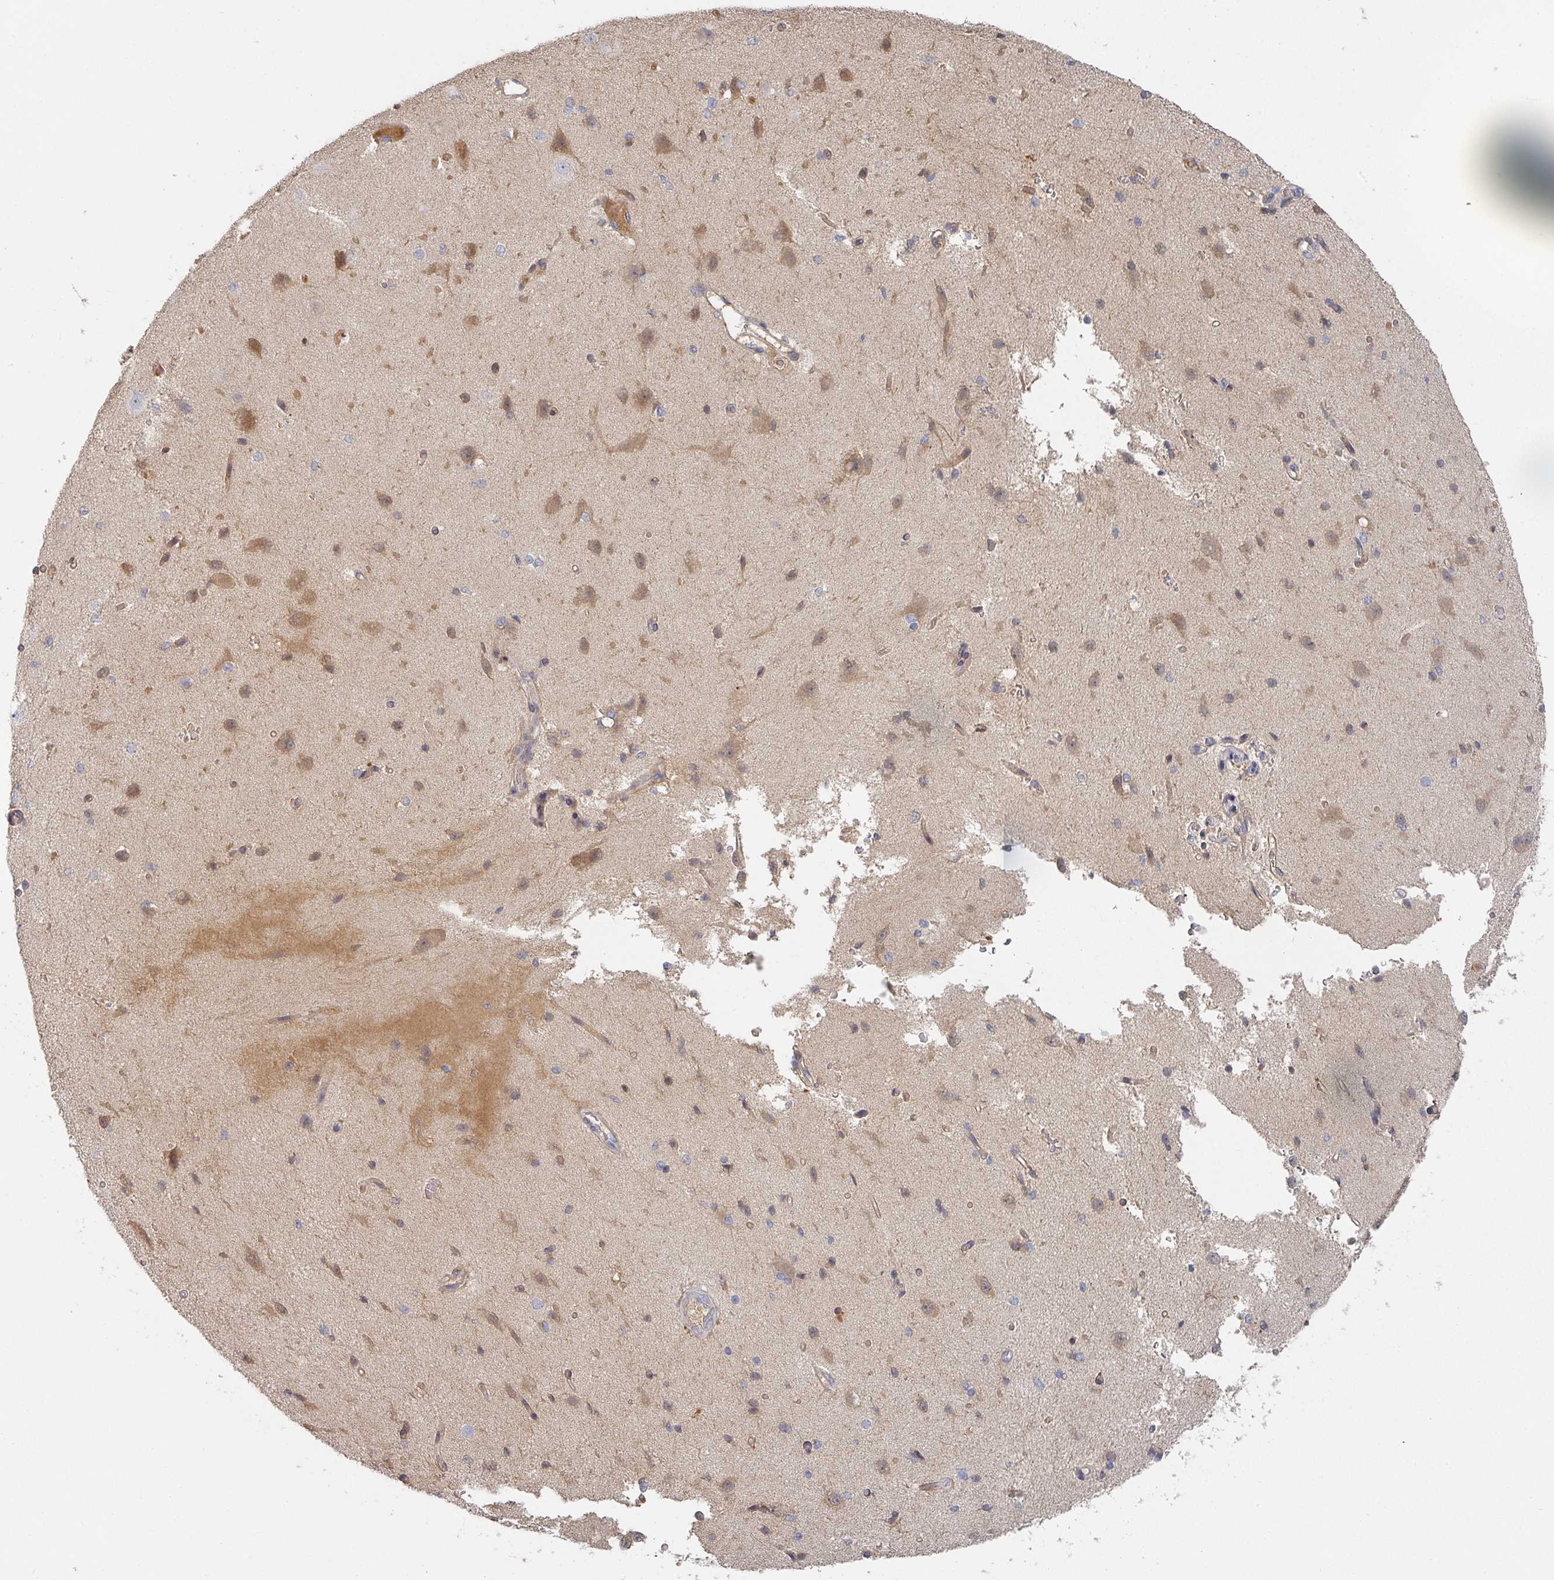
{"staining": {"intensity": "negative", "quantity": "none", "location": "none"}, "tissue": "cerebral cortex", "cell_type": "Endothelial cells", "image_type": "normal", "snomed": [{"axis": "morphology", "description": "Normal tissue, NOS"}, {"axis": "morphology", "description": "Inflammation, NOS"}, {"axis": "topography", "description": "Cerebral cortex"}], "caption": "The immunohistochemistry (IHC) image has no significant staining in endothelial cells of cerebral cortex. (DAB (3,3'-diaminobenzidine) immunohistochemistry (IHC) visualized using brightfield microscopy, high magnification).", "gene": "ENSG00000249773", "patient": {"sex": "male", "age": 6}}